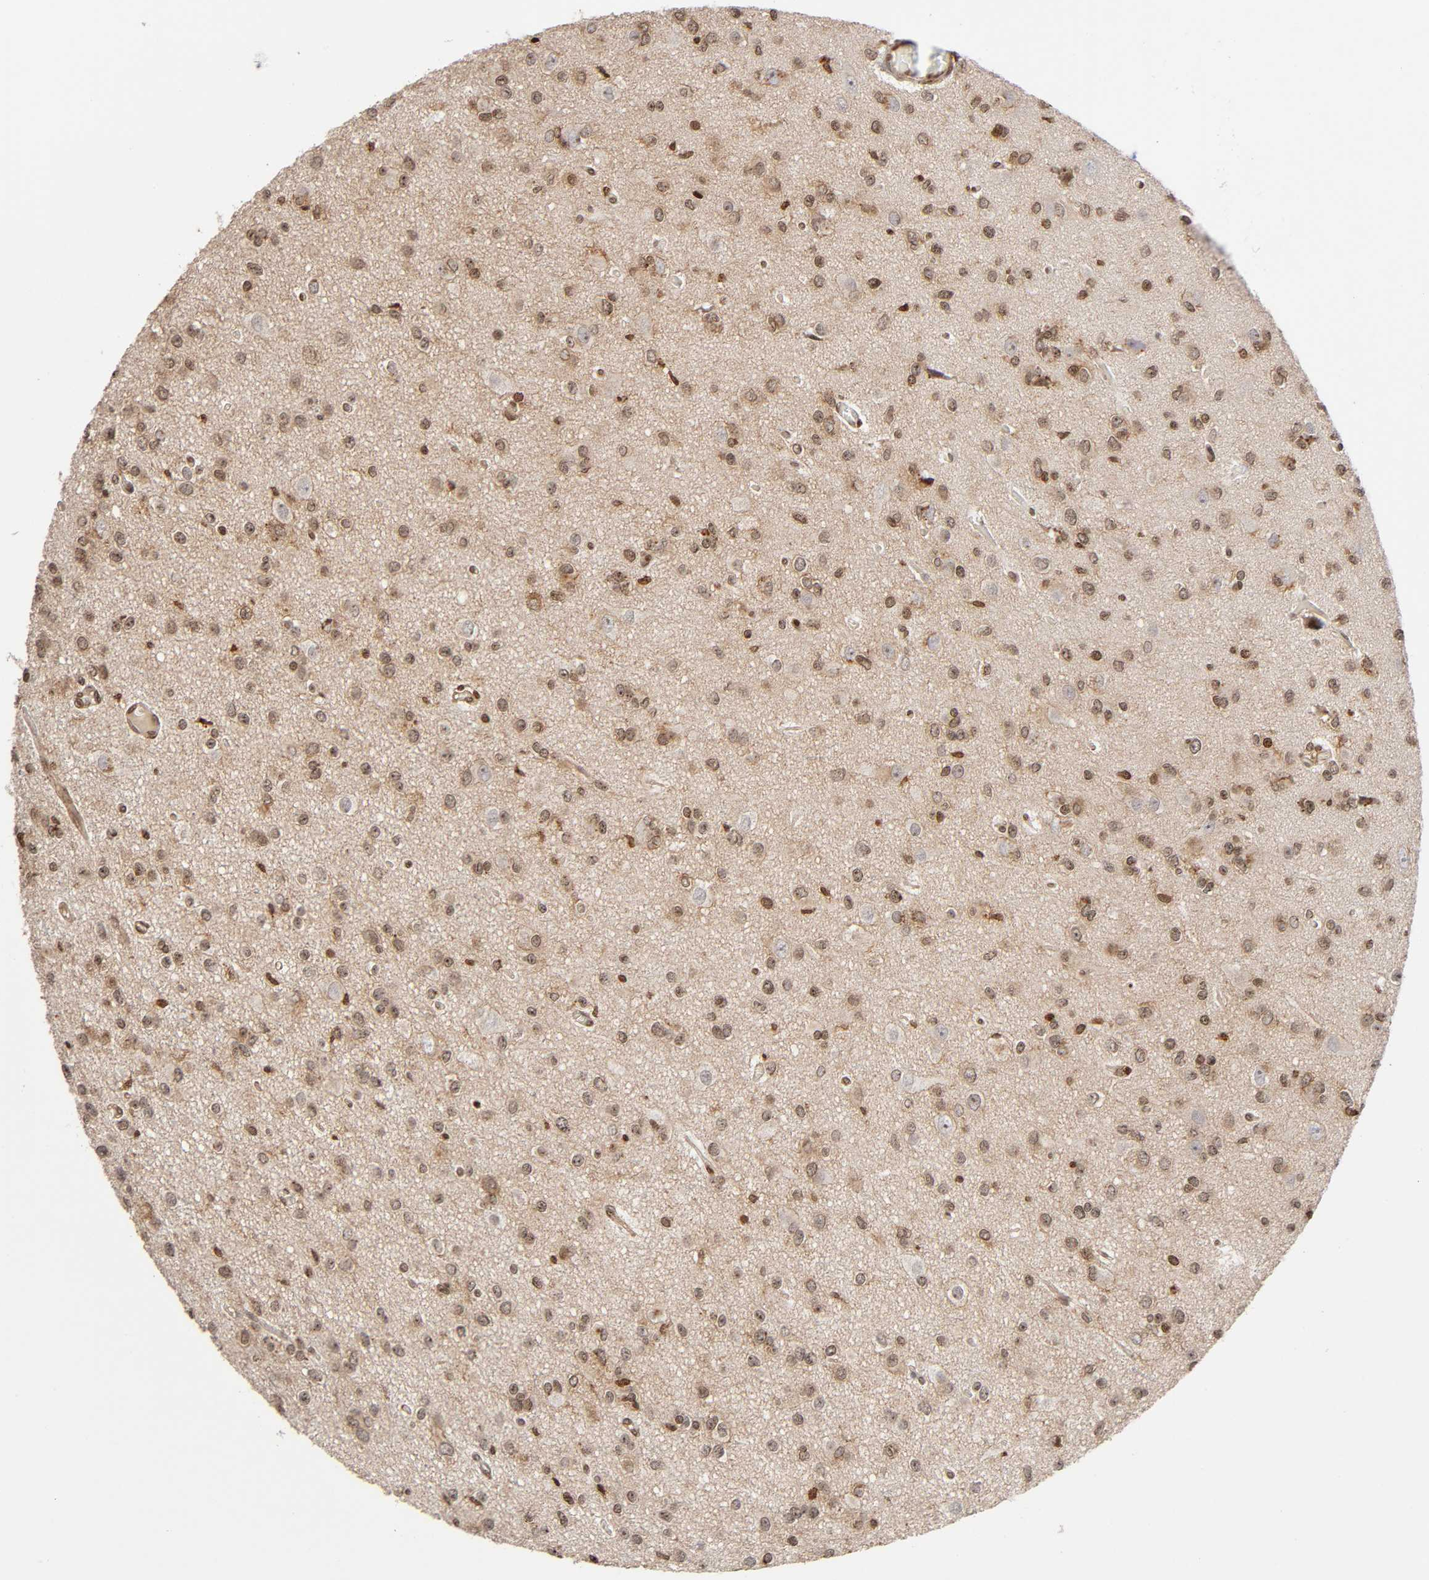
{"staining": {"intensity": "weak", "quantity": ">75%", "location": "cytoplasmic/membranous"}, "tissue": "glioma", "cell_type": "Tumor cells", "image_type": "cancer", "snomed": [{"axis": "morphology", "description": "Glioma, malignant, Low grade"}, {"axis": "topography", "description": "Brain"}], "caption": "This photomicrograph reveals immunohistochemistry staining of glioma, with low weak cytoplasmic/membranous staining in about >75% of tumor cells.", "gene": "ITGAV", "patient": {"sex": "male", "age": 42}}